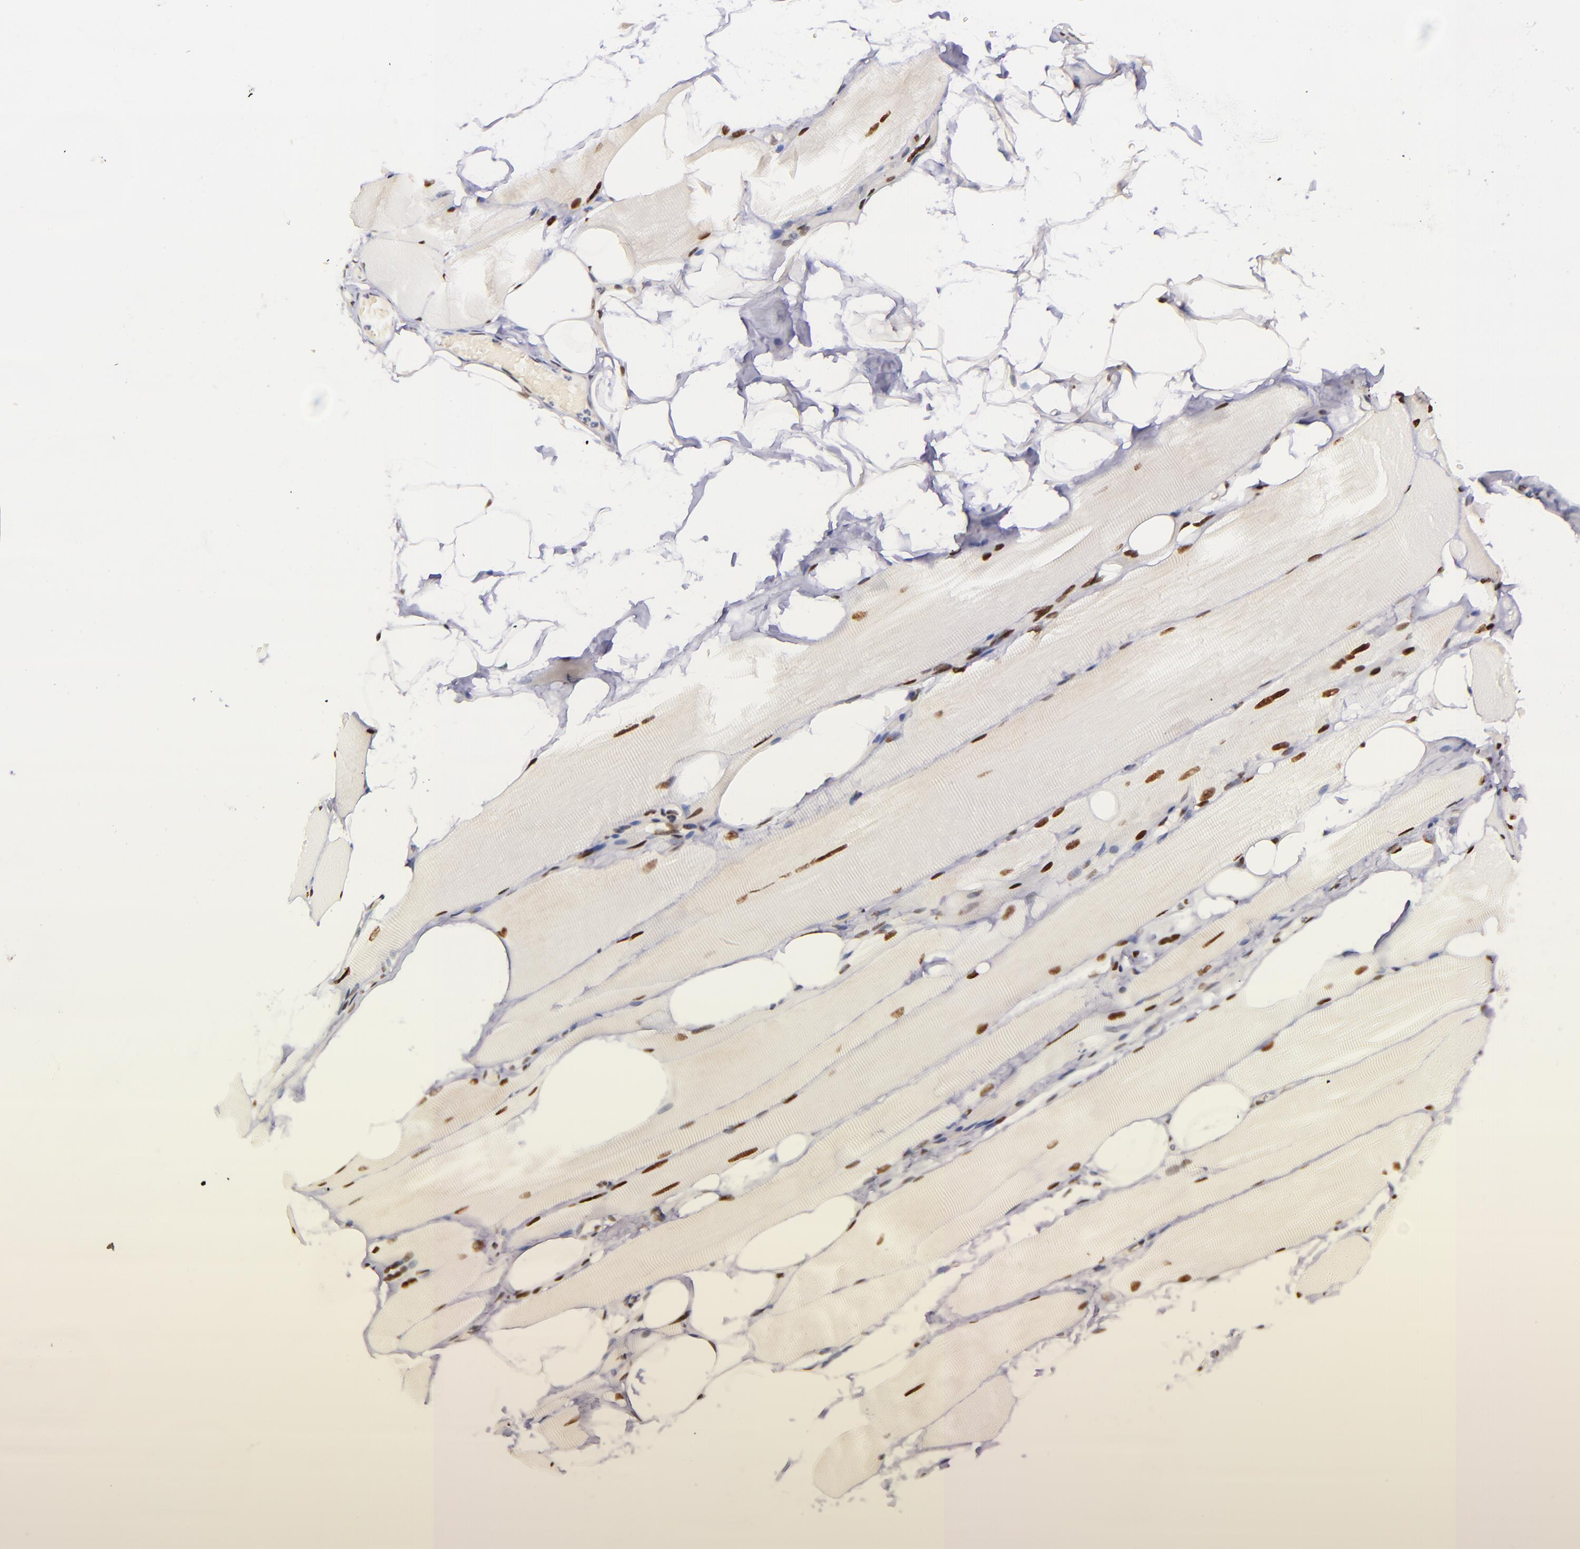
{"staining": {"intensity": "moderate", "quantity": ">75%", "location": "nuclear"}, "tissue": "skeletal muscle", "cell_type": "Myocytes", "image_type": "normal", "snomed": [{"axis": "morphology", "description": "Normal tissue, NOS"}, {"axis": "topography", "description": "Skeletal muscle"}, {"axis": "topography", "description": "Parathyroid gland"}], "caption": "Immunohistochemistry of normal skeletal muscle exhibits medium levels of moderate nuclear staining in about >75% of myocytes.", "gene": "GPKOW", "patient": {"sex": "female", "age": 37}}